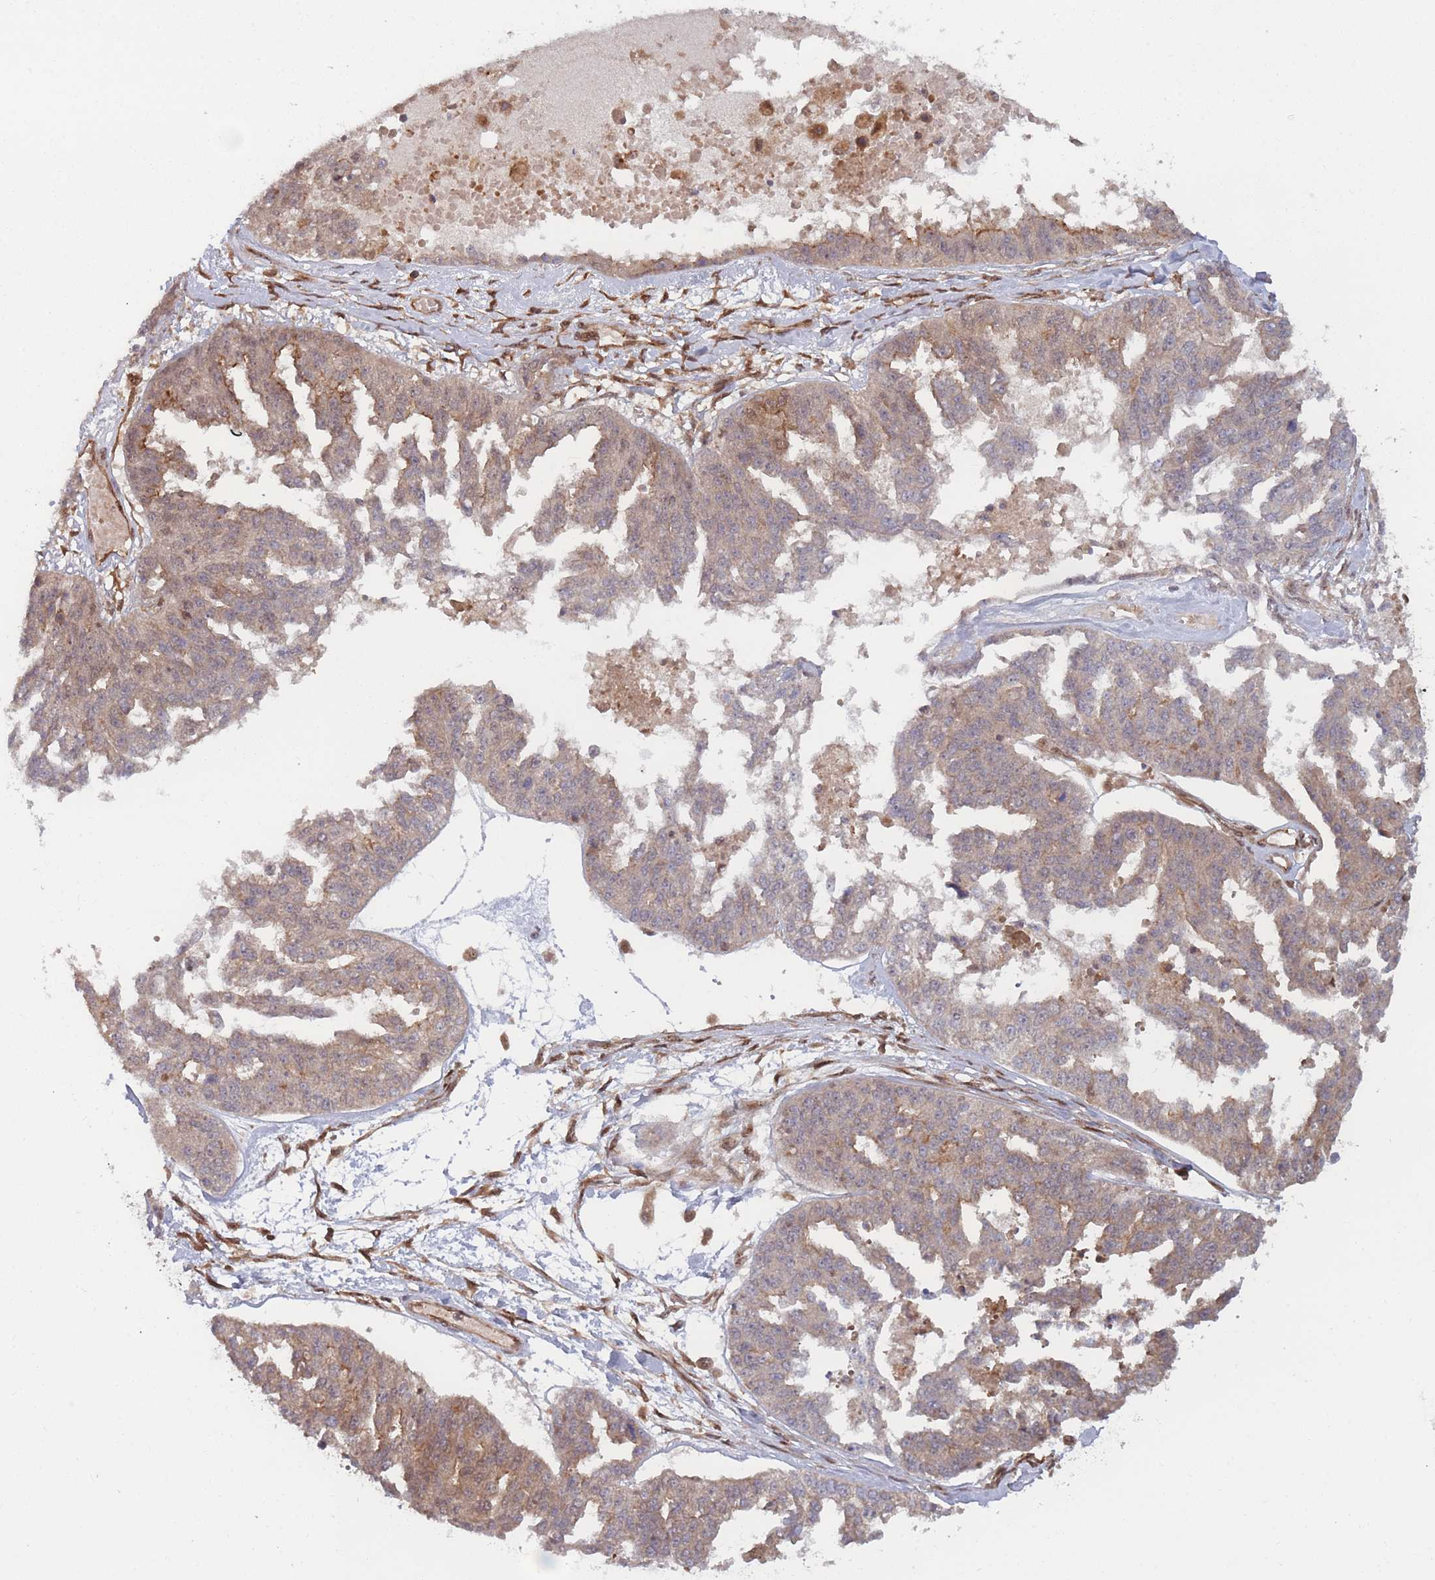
{"staining": {"intensity": "moderate", "quantity": "25%-75%", "location": "cytoplasmic/membranous"}, "tissue": "ovarian cancer", "cell_type": "Tumor cells", "image_type": "cancer", "snomed": [{"axis": "morphology", "description": "Cystadenocarcinoma, serous, NOS"}, {"axis": "topography", "description": "Ovary"}], "caption": "Protein expression analysis of ovarian cancer (serous cystadenocarcinoma) demonstrates moderate cytoplasmic/membranous expression in approximately 25%-75% of tumor cells. The staining was performed using DAB, with brown indicating positive protein expression. Nuclei are stained blue with hematoxylin.", "gene": "PODXL2", "patient": {"sex": "female", "age": 58}}